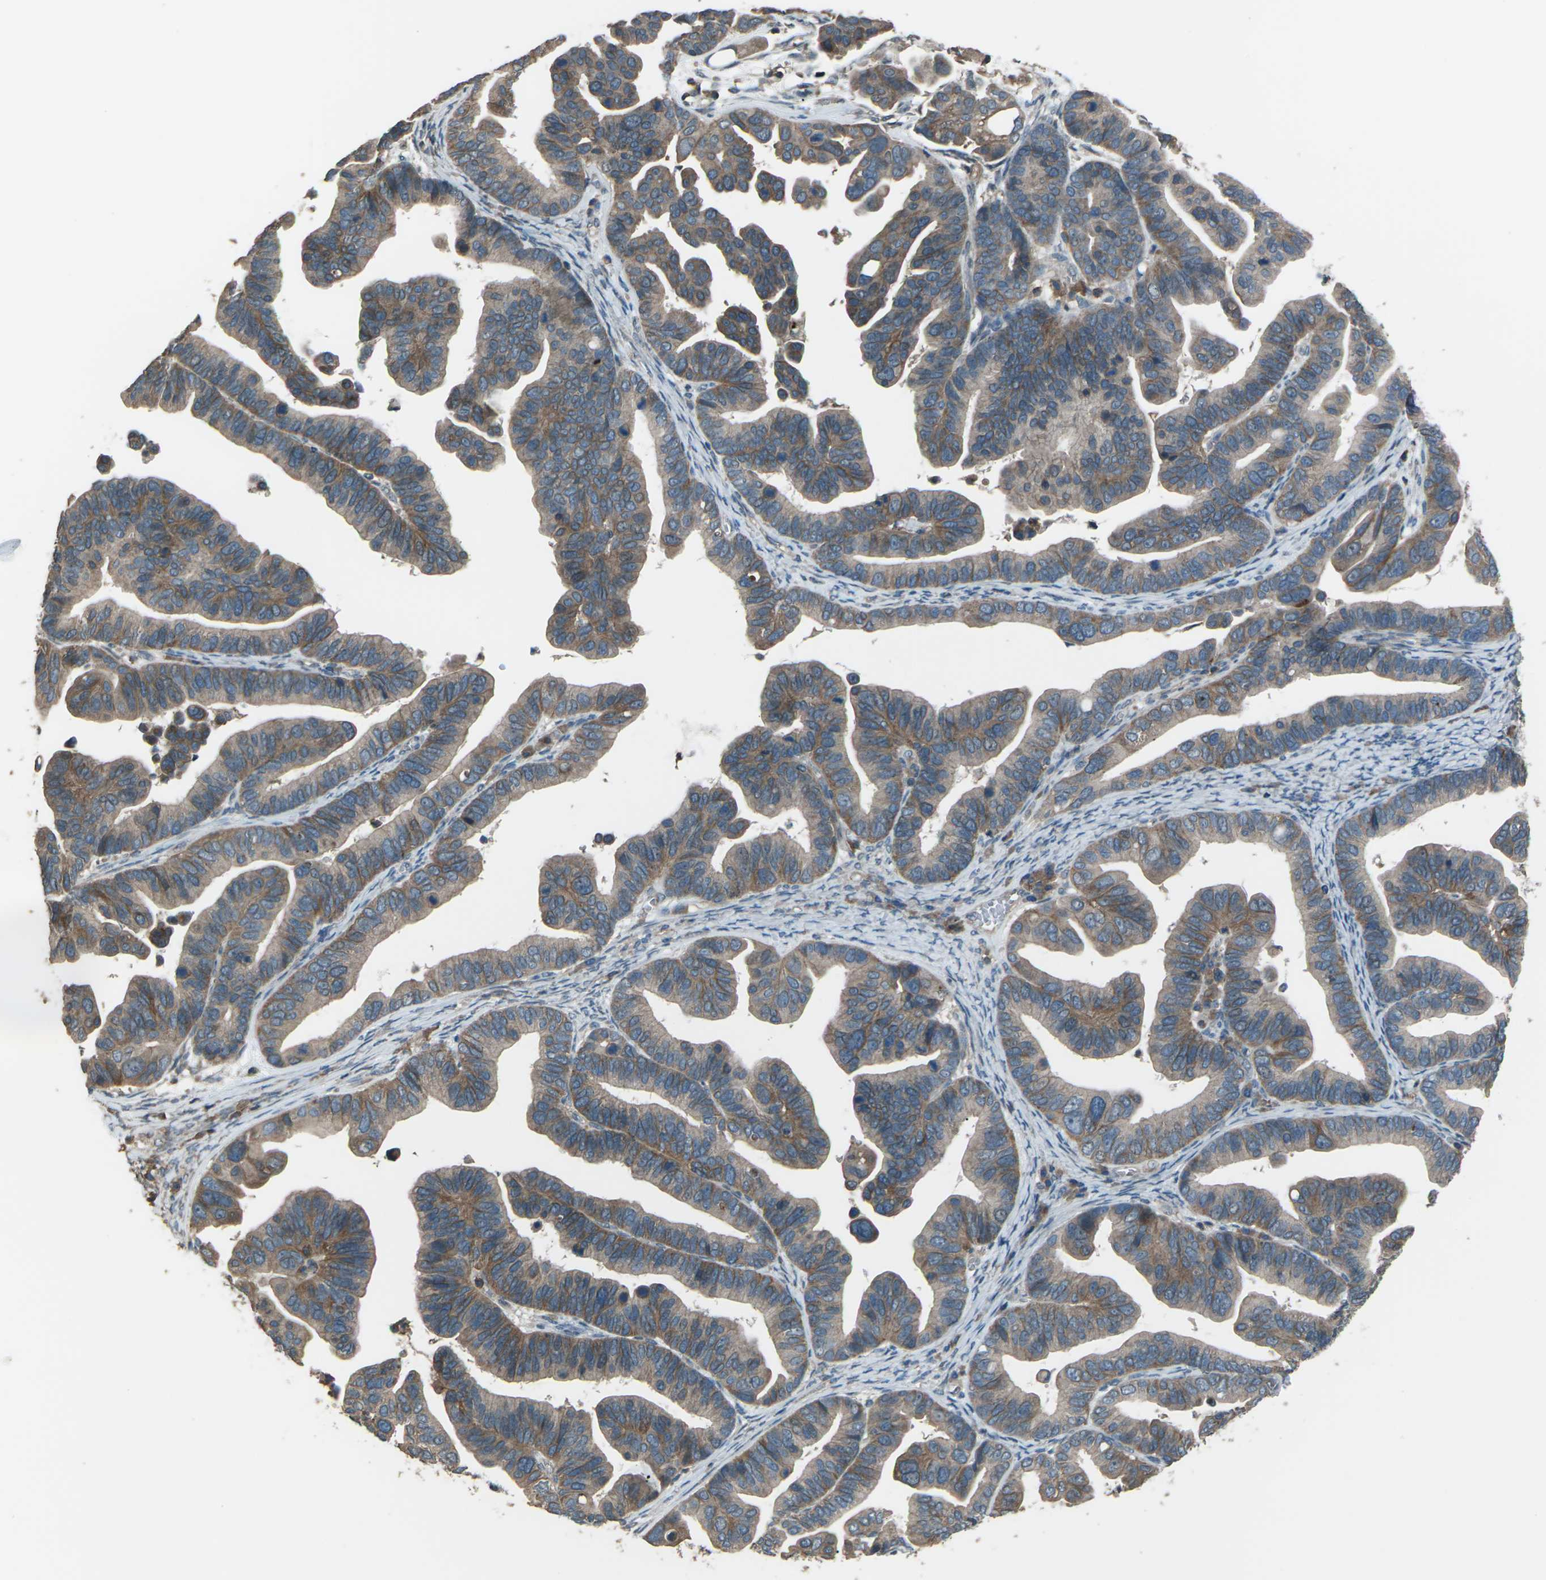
{"staining": {"intensity": "moderate", "quantity": ">75%", "location": "cytoplasmic/membranous"}, "tissue": "ovarian cancer", "cell_type": "Tumor cells", "image_type": "cancer", "snomed": [{"axis": "morphology", "description": "Cystadenocarcinoma, serous, NOS"}, {"axis": "topography", "description": "Ovary"}], "caption": "Moderate cytoplasmic/membranous expression is seen in about >75% of tumor cells in ovarian cancer (serous cystadenocarcinoma).", "gene": "CMTM4", "patient": {"sex": "female", "age": 56}}